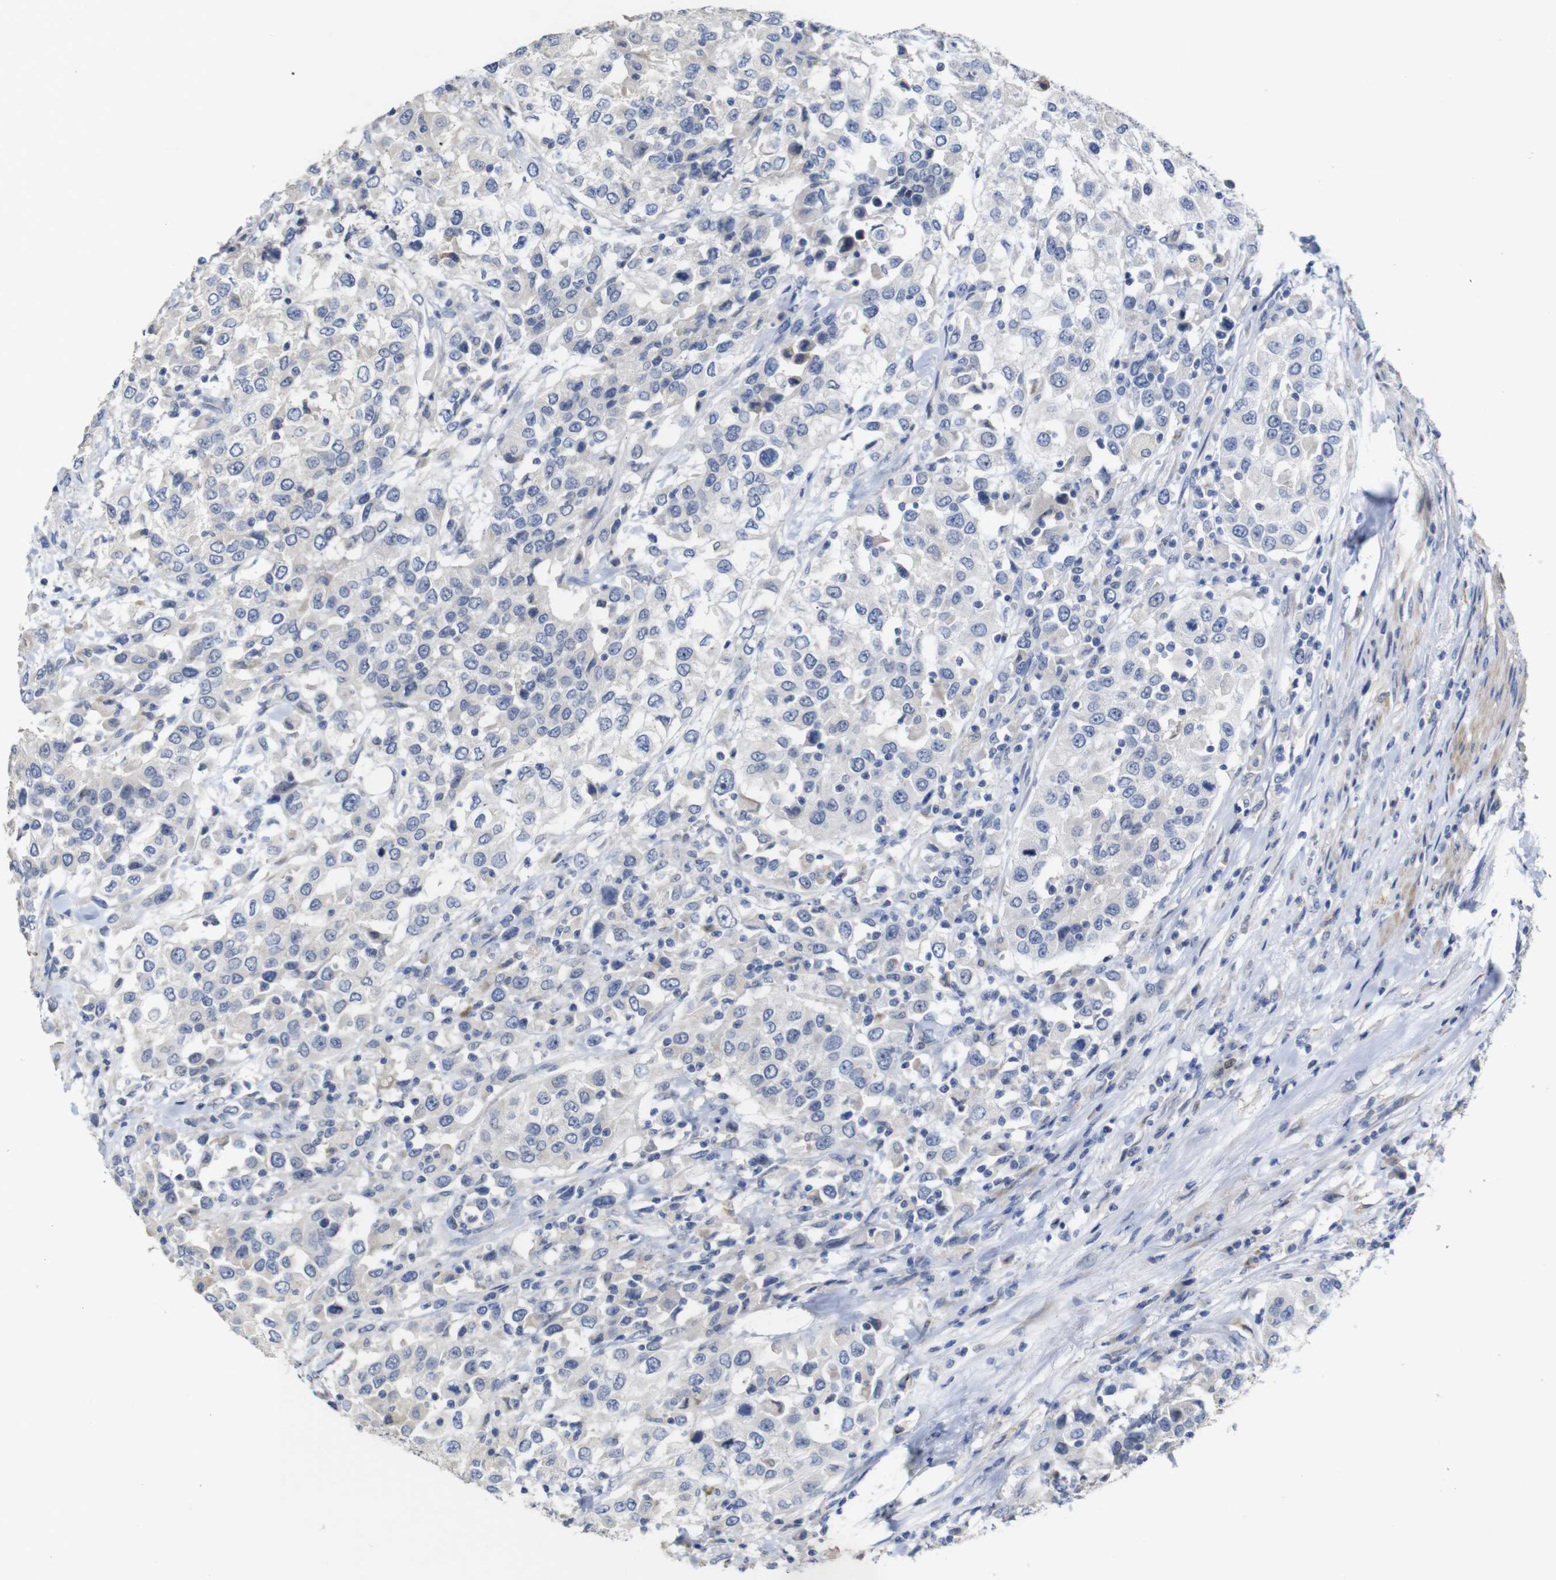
{"staining": {"intensity": "negative", "quantity": "none", "location": "none"}, "tissue": "urothelial cancer", "cell_type": "Tumor cells", "image_type": "cancer", "snomed": [{"axis": "morphology", "description": "Urothelial carcinoma, High grade"}, {"axis": "topography", "description": "Urinary bladder"}], "caption": "A high-resolution photomicrograph shows immunohistochemistry (IHC) staining of urothelial carcinoma (high-grade), which demonstrates no significant staining in tumor cells. (Brightfield microscopy of DAB immunohistochemistry (IHC) at high magnification).", "gene": "TCEAL9", "patient": {"sex": "female", "age": 80}}